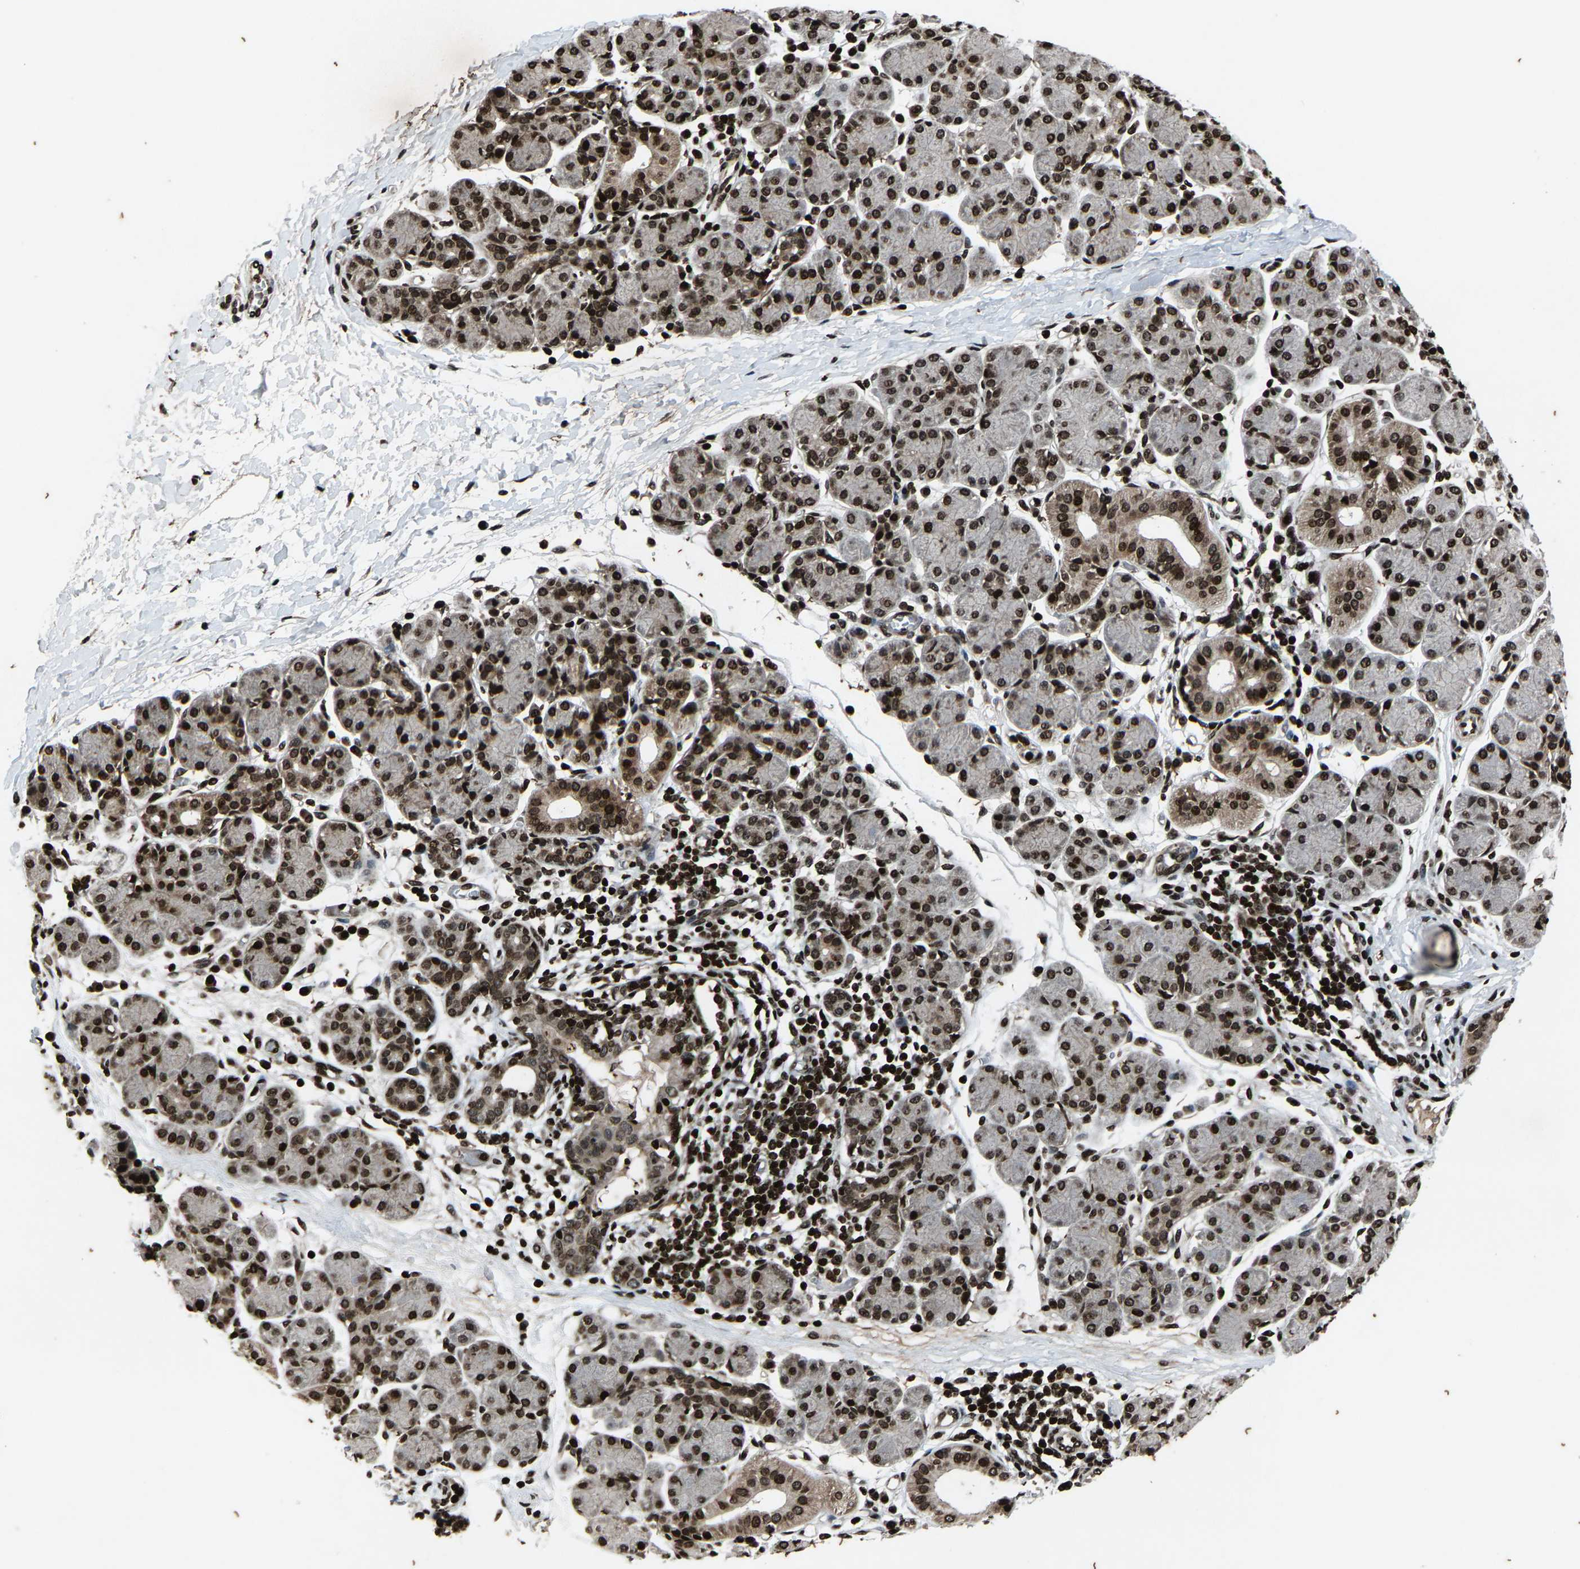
{"staining": {"intensity": "strong", "quantity": ">75%", "location": "nuclear"}, "tissue": "salivary gland", "cell_type": "Glandular cells", "image_type": "normal", "snomed": [{"axis": "morphology", "description": "Normal tissue, NOS"}, {"axis": "morphology", "description": "Inflammation, NOS"}, {"axis": "topography", "description": "Lymph node"}, {"axis": "topography", "description": "Salivary gland"}], "caption": "The immunohistochemical stain shows strong nuclear expression in glandular cells of normal salivary gland. (Stains: DAB (3,3'-diaminobenzidine) in brown, nuclei in blue, Microscopy: brightfield microscopy at high magnification).", "gene": "H4C1", "patient": {"sex": "male", "age": 3}}